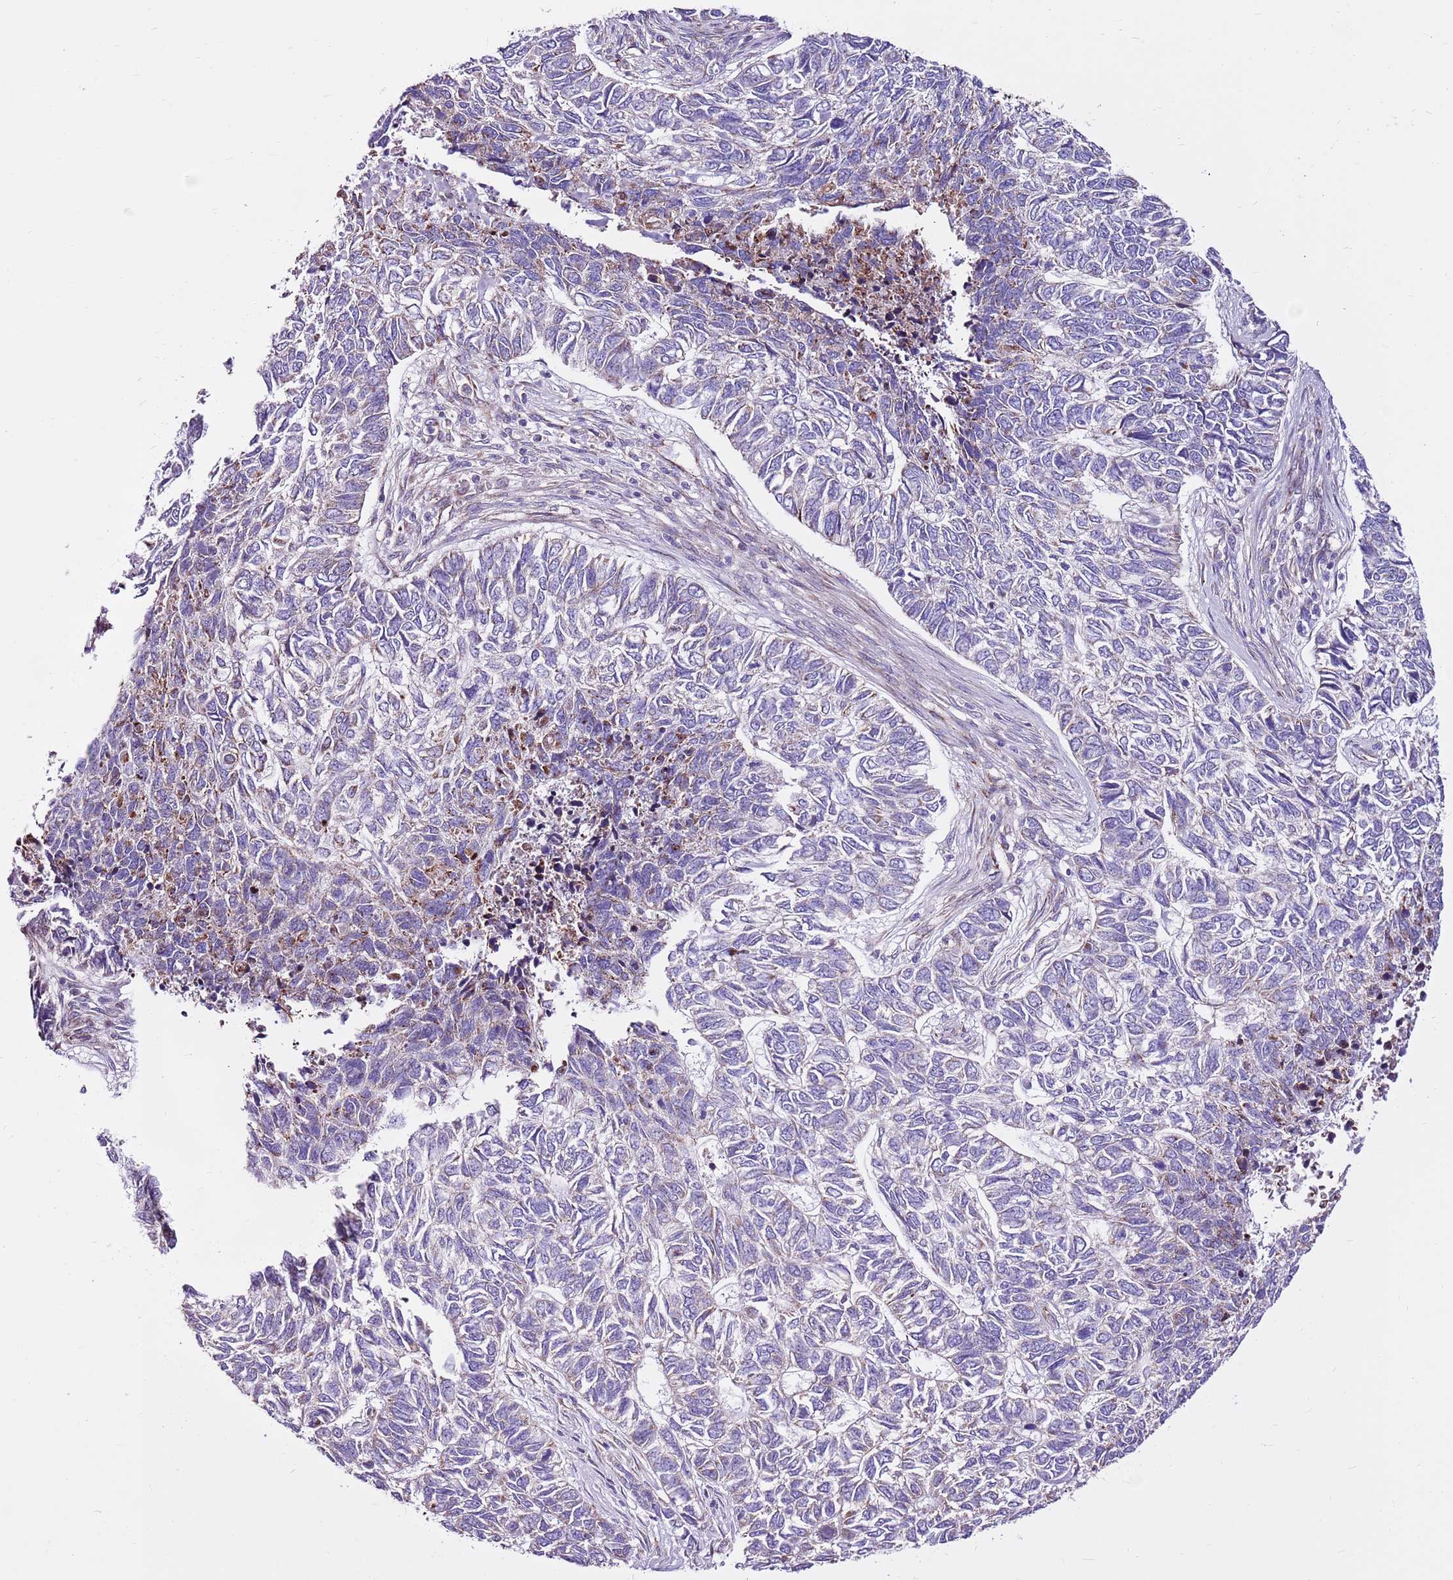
{"staining": {"intensity": "moderate", "quantity": "<25%", "location": "cytoplasmic/membranous"}, "tissue": "skin cancer", "cell_type": "Tumor cells", "image_type": "cancer", "snomed": [{"axis": "morphology", "description": "Basal cell carcinoma"}, {"axis": "topography", "description": "Skin"}], "caption": "Moderate cytoplasmic/membranous protein expression is present in about <25% of tumor cells in skin basal cell carcinoma.", "gene": "HECTD4", "patient": {"sex": "female", "age": 65}}